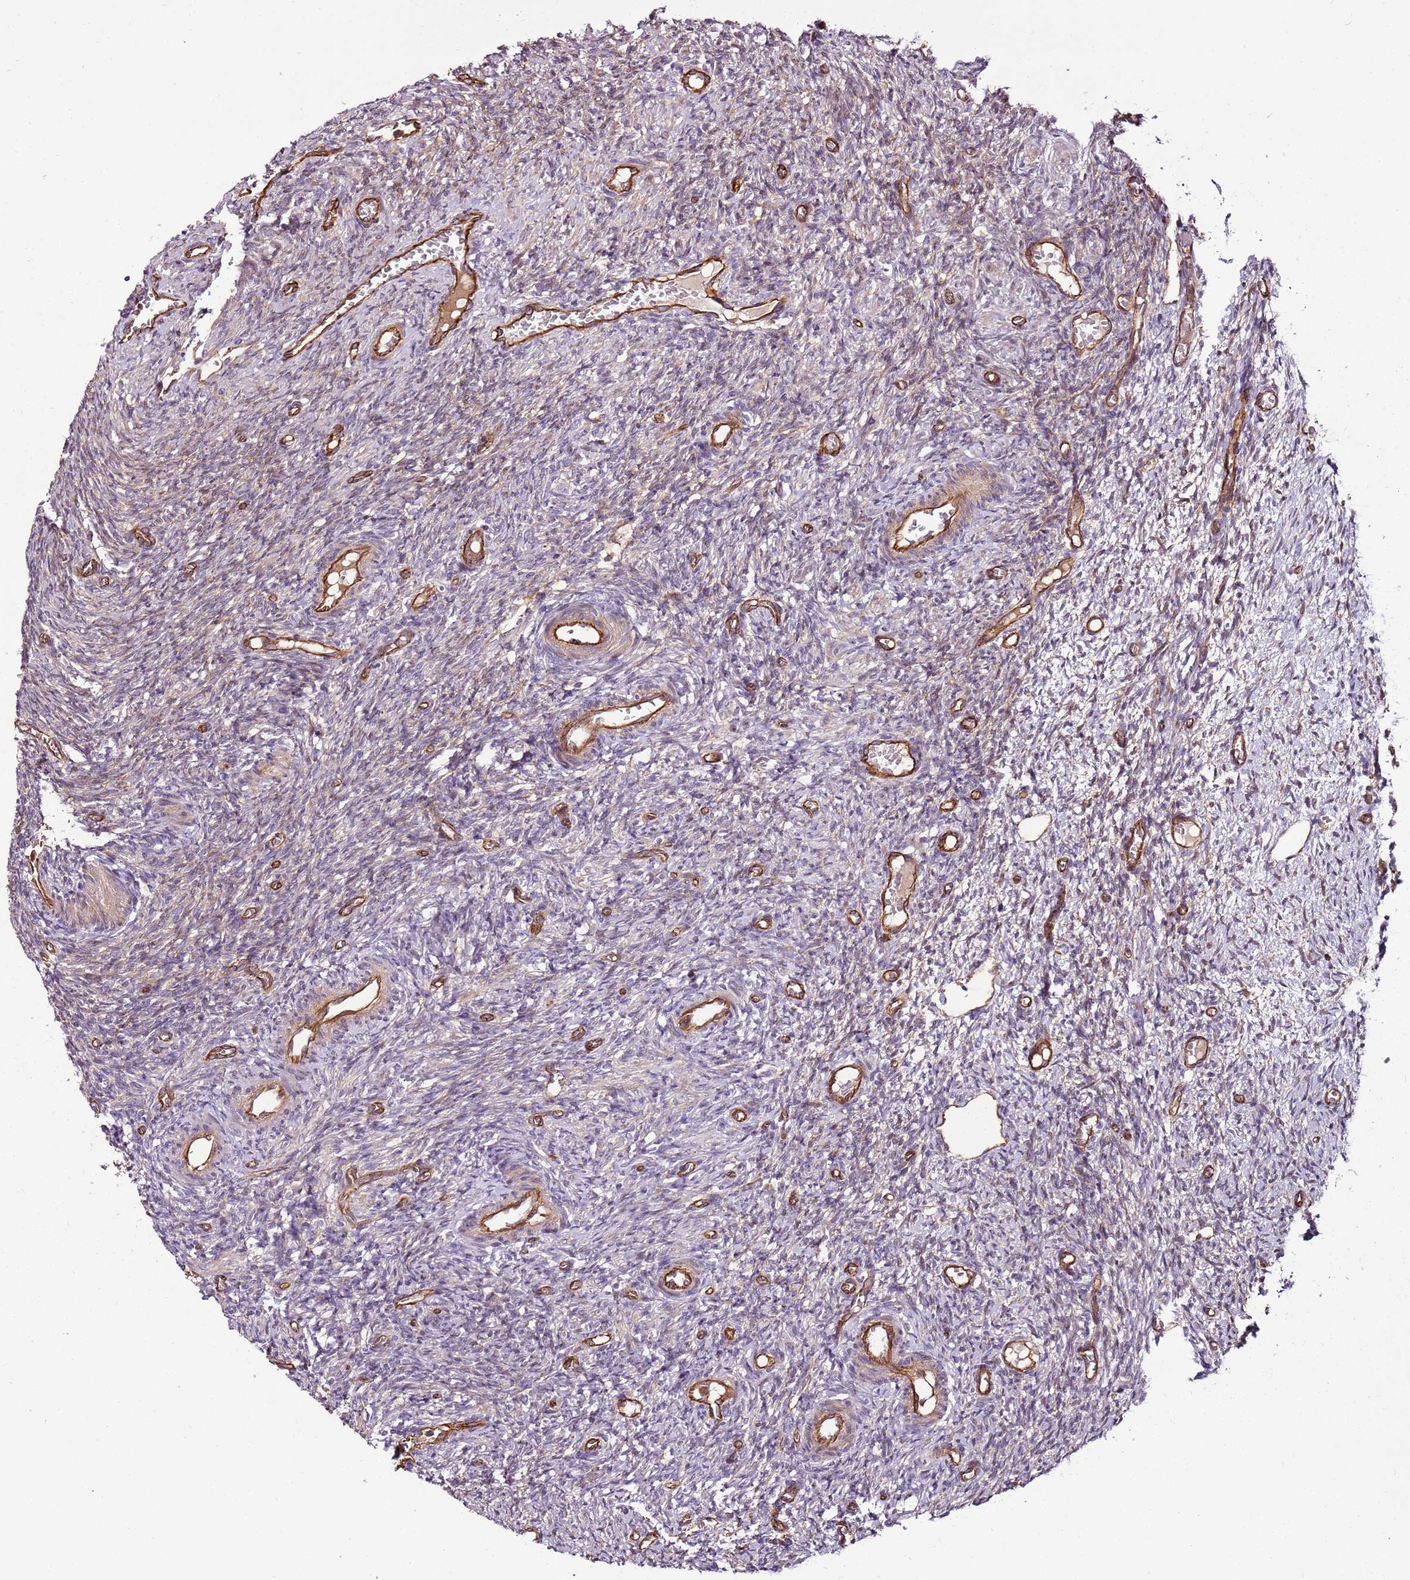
{"staining": {"intensity": "moderate", "quantity": ">75%", "location": "cytoplasmic/membranous"}, "tissue": "ovary", "cell_type": "Follicle cells", "image_type": "normal", "snomed": [{"axis": "morphology", "description": "Normal tissue, NOS"}, {"axis": "topography", "description": "Ovary"}], "caption": "Immunohistochemical staining of unremarkable human ovary exhibits >75% levels of moderate cytoplasmic/membranous protein staining in about >75% of follicle cells.", "gene": "ZNF827", "patient": {"sex": "female", "age": 27}}